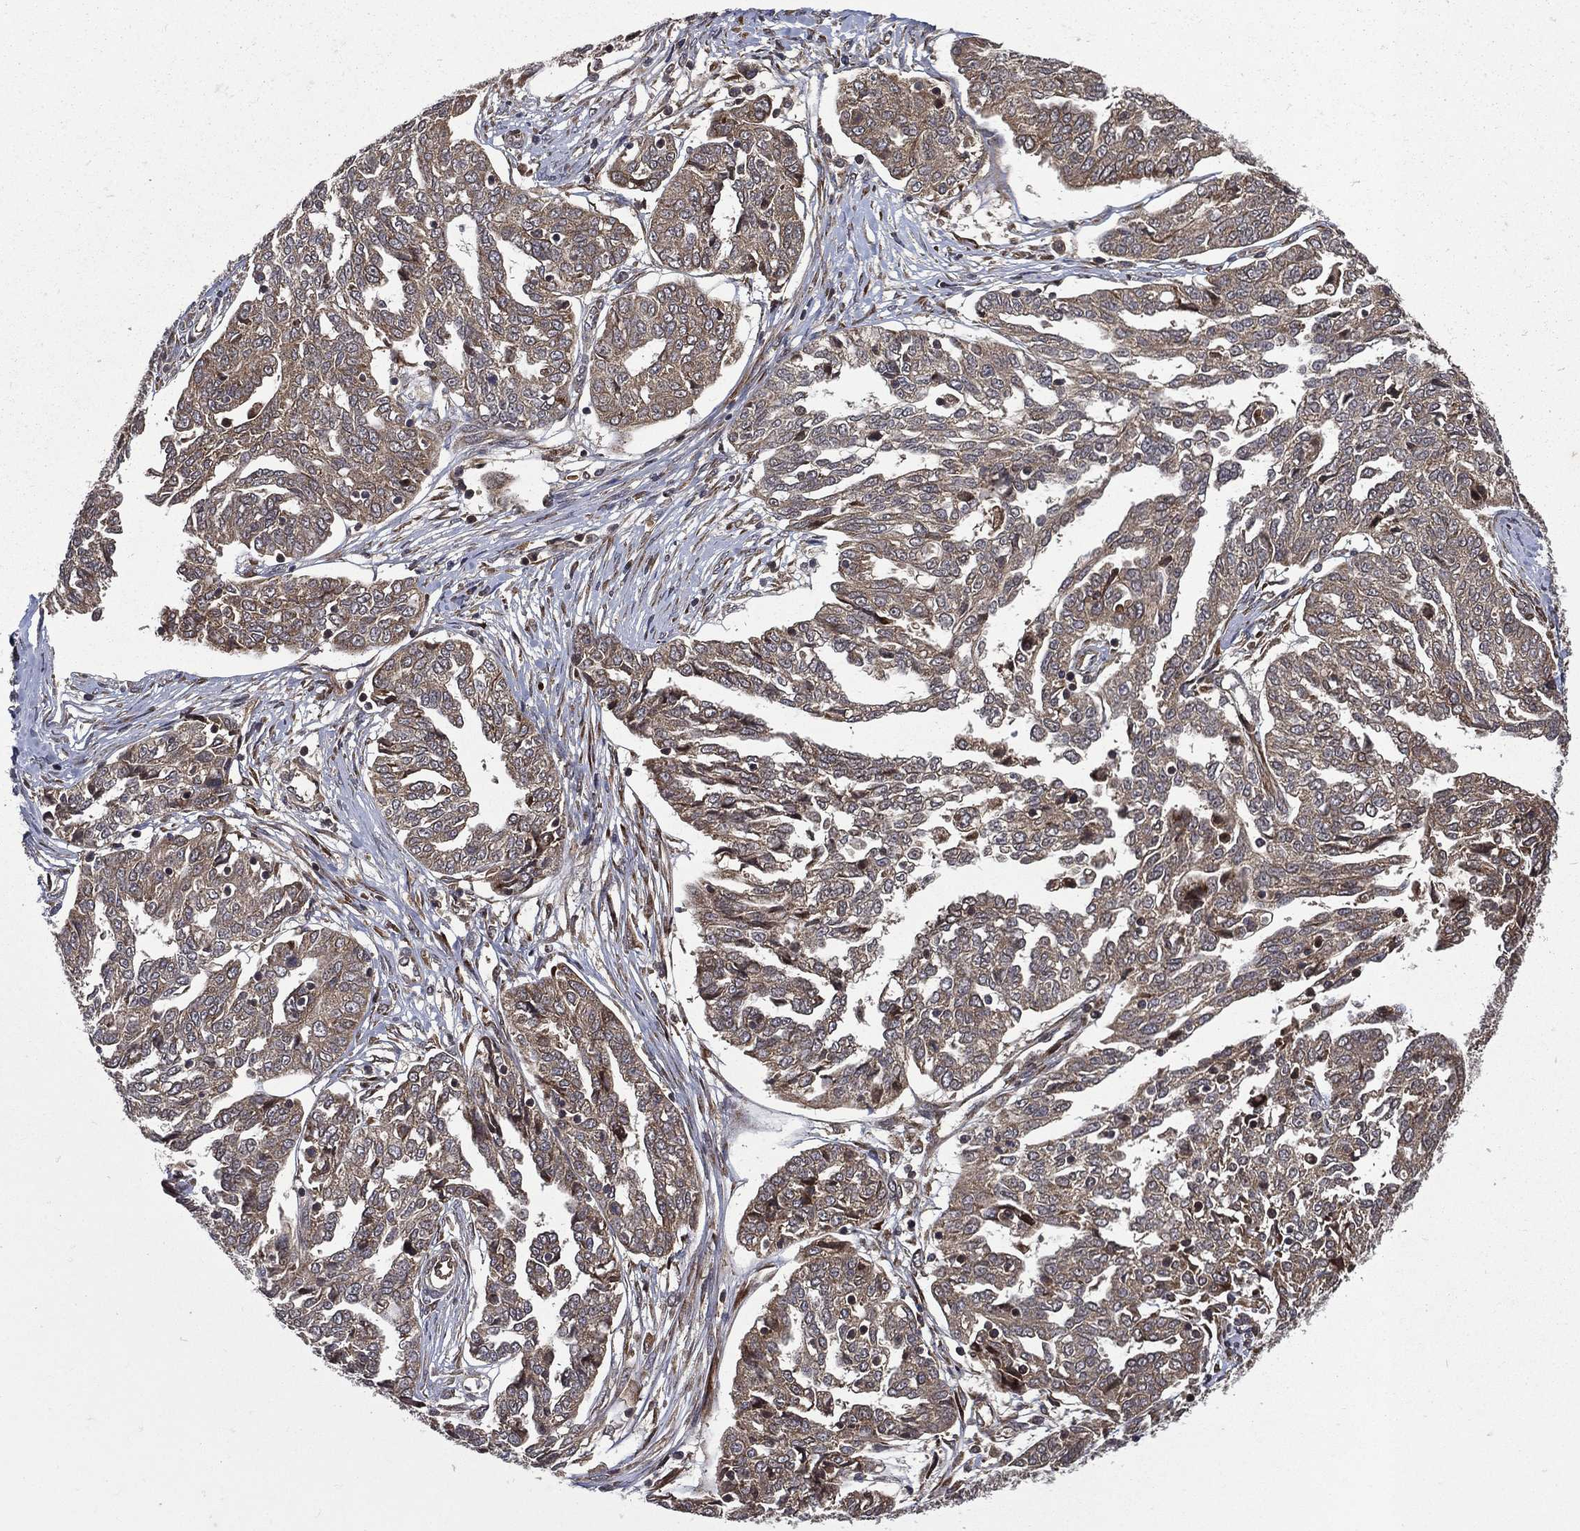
{"staining": {"intensity": "moderate", "quantity": "25%-75%", "location": "cytoplasmic/membranous"}, "tissue": "ovarian cancer", "cell_type": "Tumor cells", "image_type": "cancer", "snomed": [{"axis": "morphology", "description": "Cystadenocarcinoma, serous, NOS"}, {"axis": "topography", "description": "Ovary"}], "caption": "IHC of human ovarian serous cystadenocarcinoma exhibits medium levels of moderate cytoplasmic/membranous staining in about 25%-75% of tumor cells.", "gene": "RAB11FIP4", "patient": {"sex": "female", "age": 67}}